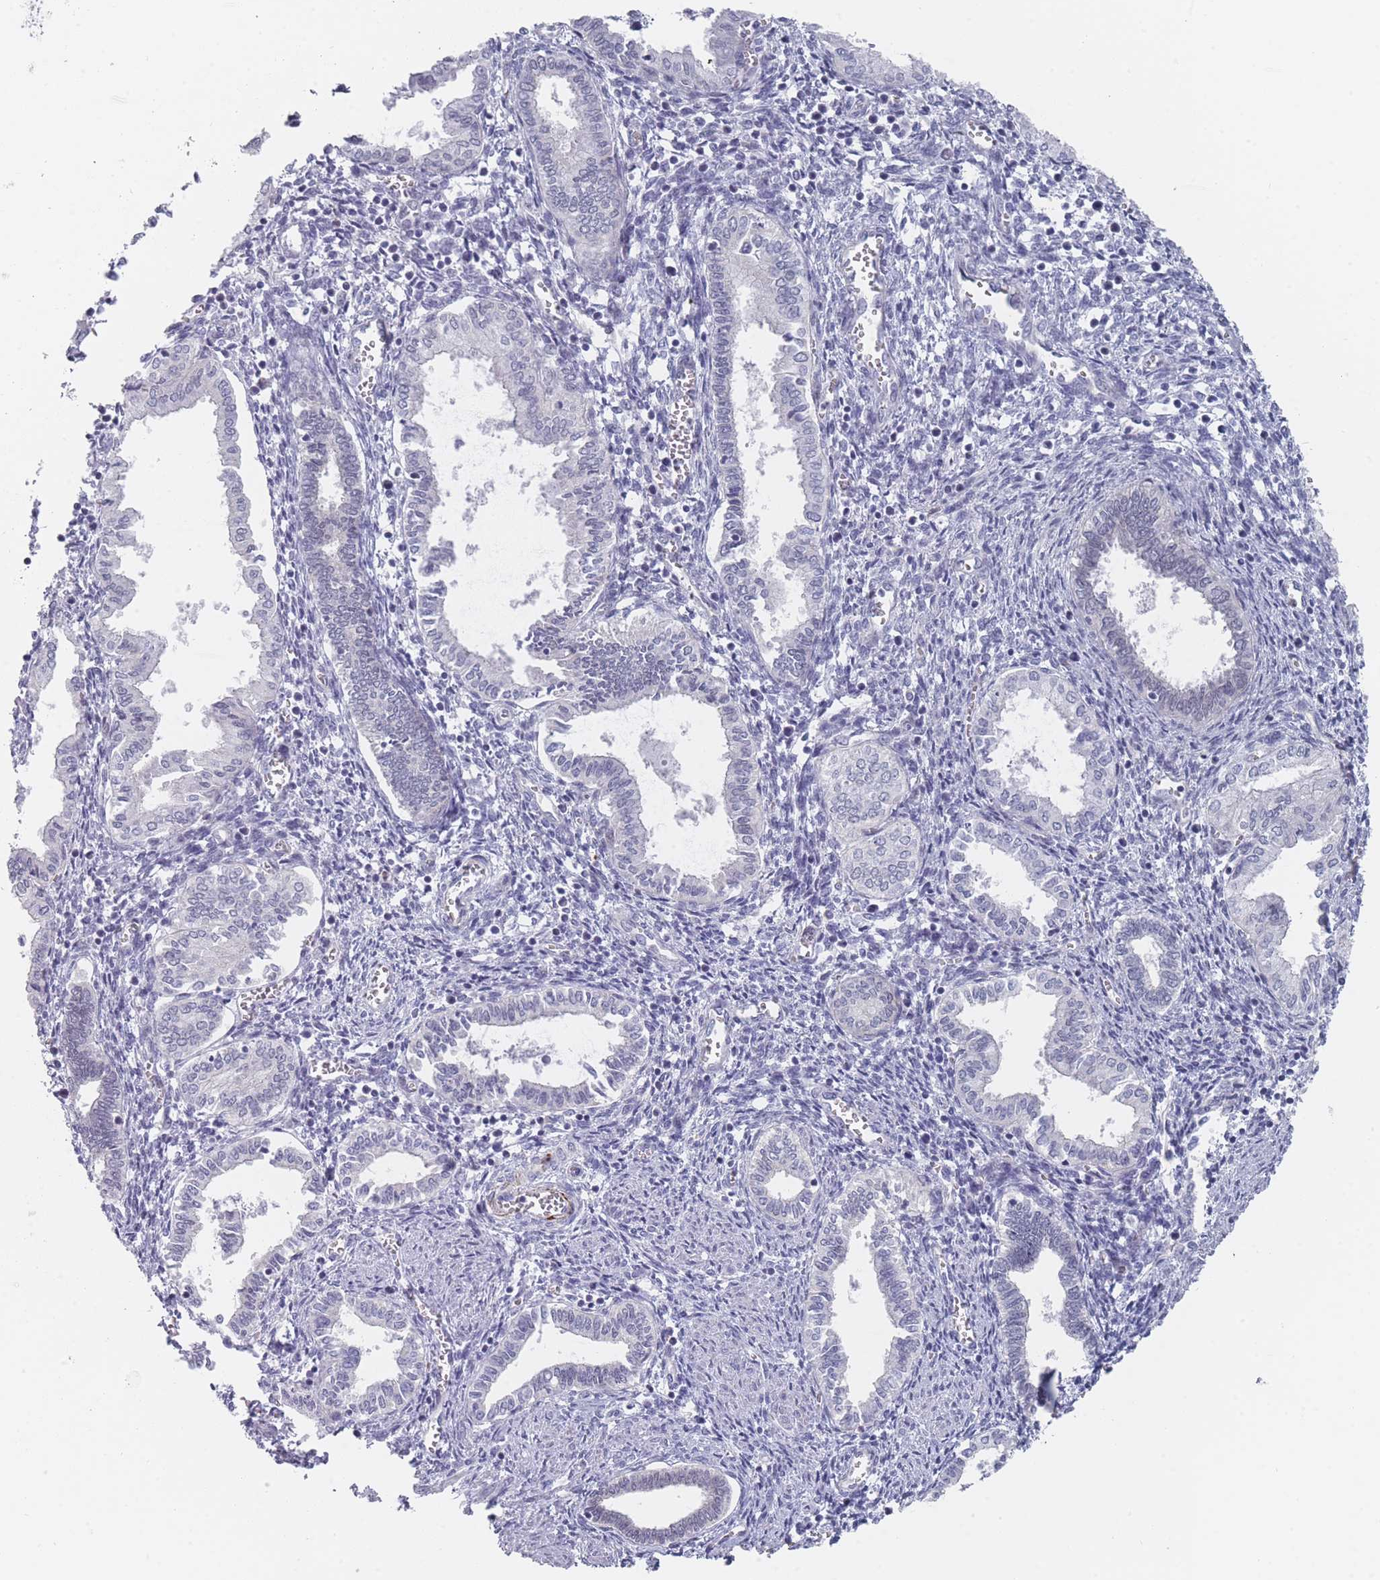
{"staining": {"intensity": "negative", "quantity": "none", "location": "none"}, "tissue": "endometrium", "cell_type": "Cells in endometrial stroma", "image_type": "normal", "snomed": [{"axis": "morphology", "description": "Normal tissue, NOS"}, {"axis": "topography", "description": "Endometrium"}], "caption": "Photomicrograph shows no significant protein expression in cells in endometrial stroma of benign endometrium.", "gene": "TRARG1", "patient": {"sex": "female", "age": 37}}